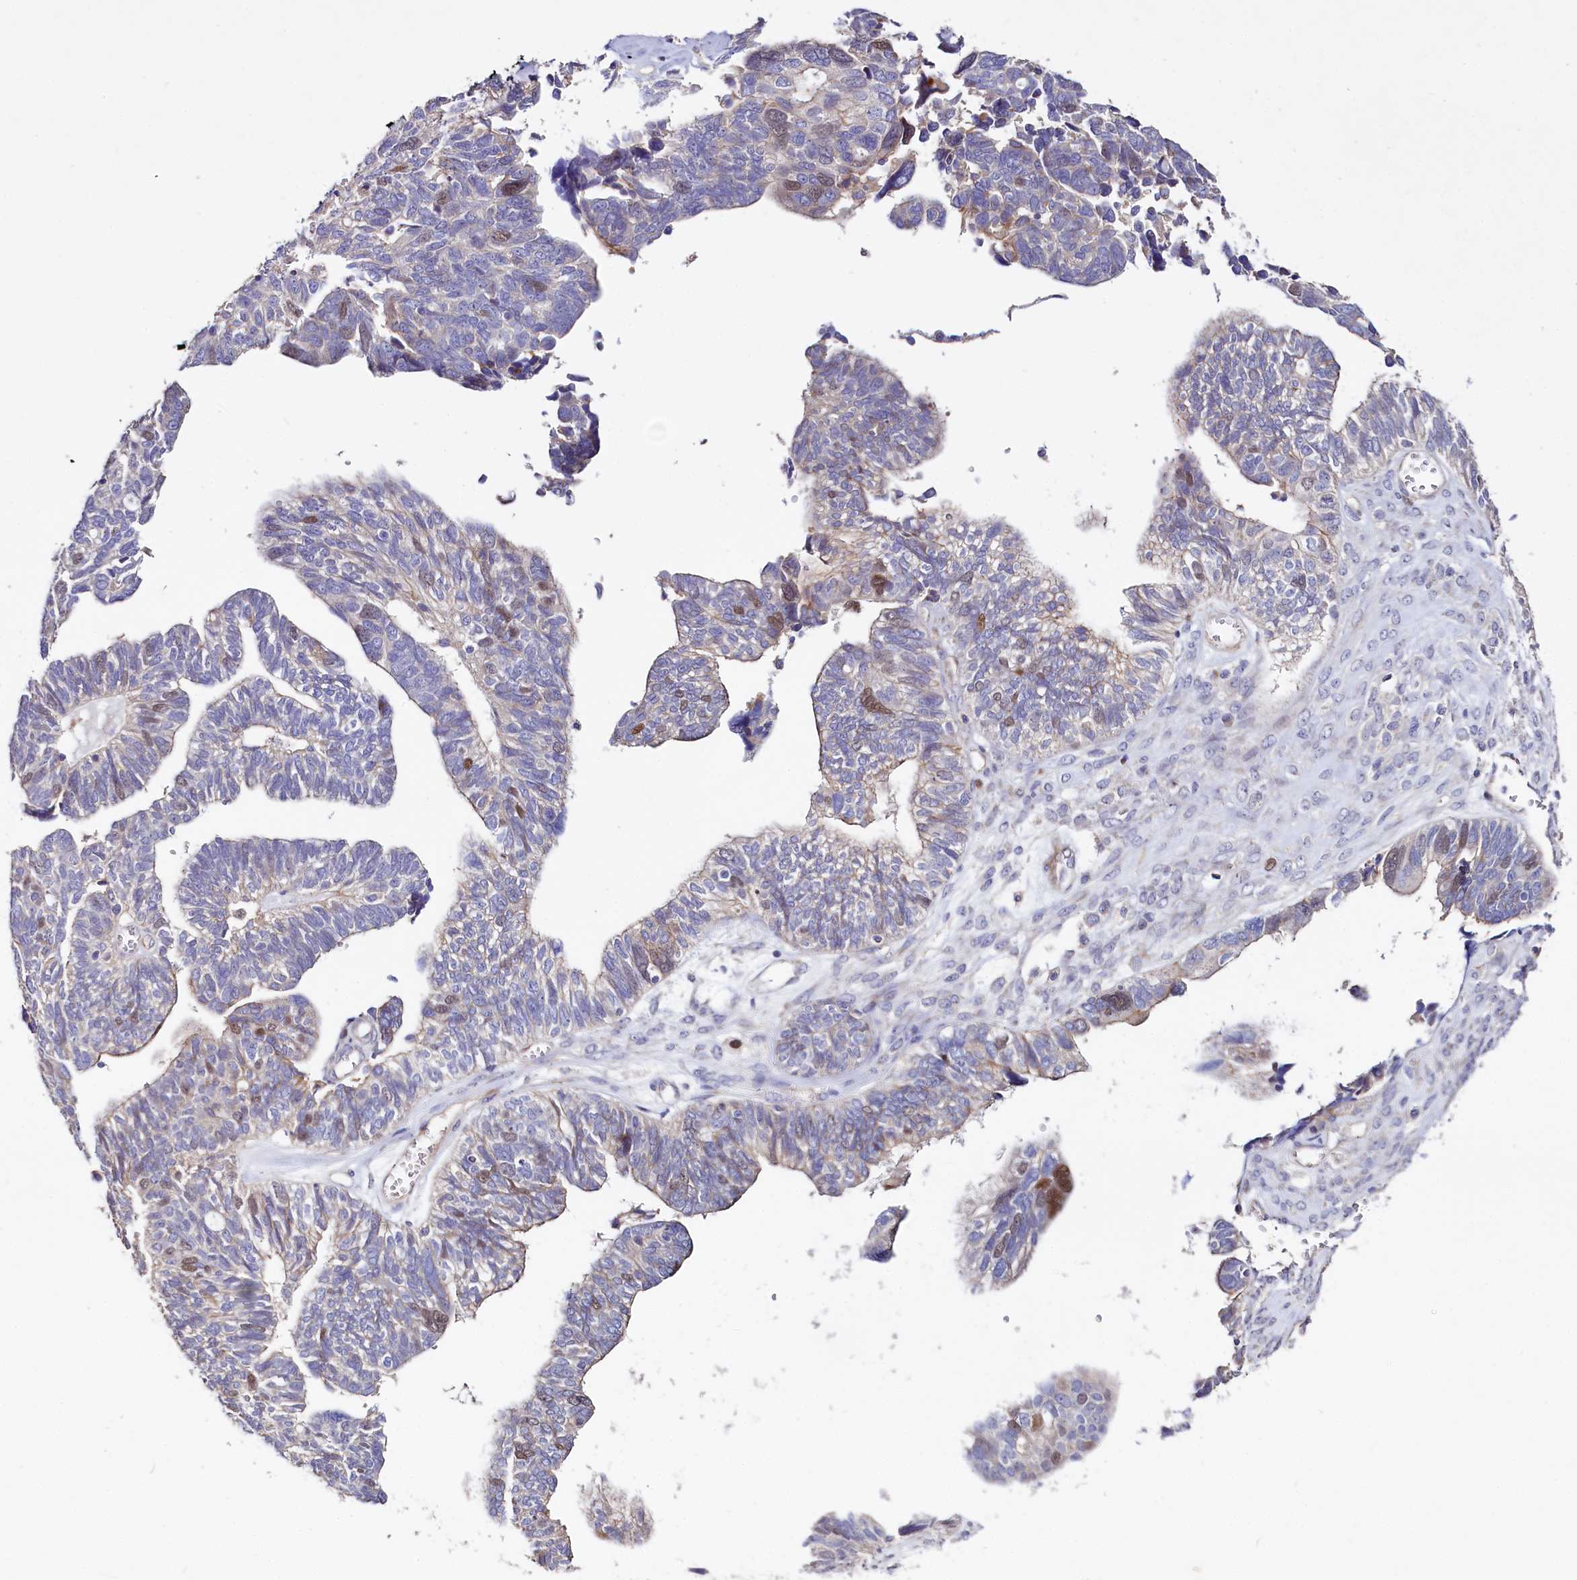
{"staining": {"intensity": "moderate", "quantity": "<25%", "location": "nuclear"}, "tissue": "ovarian cancer", "cell_type": "Tumor cells", "image_type": "cancer", "snomed": [{"axis": "morphology", "description": "Cystadenocarcinoma, serous, NOS"}, {"axis": "topography", "description": "Ovary"}], "caption": "Moderate nuclear protein staining is present in about <25% of tumor cells in ovarian cancer.", "gene": "WNT8A", "patient": {"sex": "female", "age": 79}}